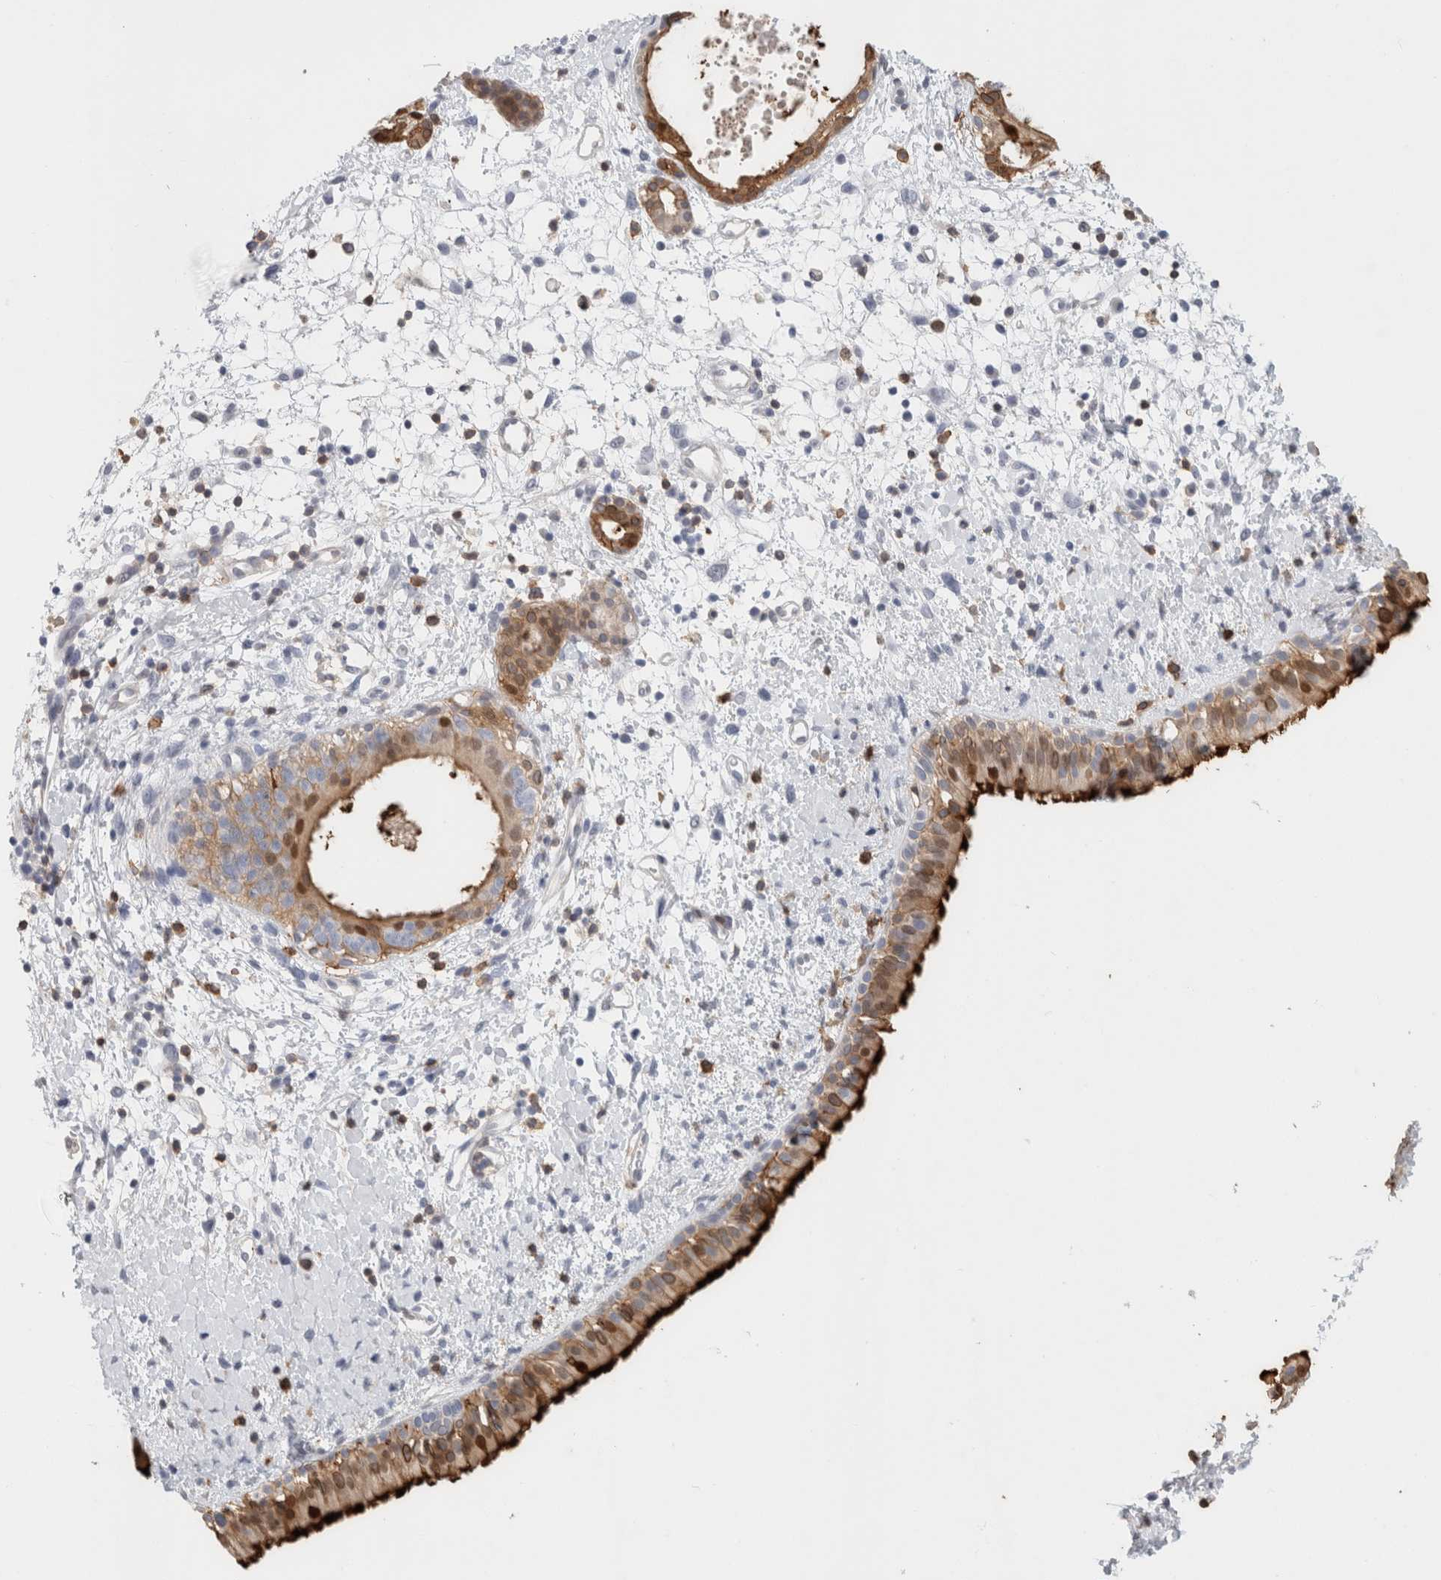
{"staining": {"intensity": "strong", "quantity": "25%-75%", "location": "cytoplasmic/membranous"}, "tissue": "nasopharynx", "cell_type": "Respiratory epithelial cells", "image_type": "normal", "snomed": [{"axis": "morphology", "description": "Normal tissue, NOS"}, {"axis": "topography", "description": "Nasopharynx"}], "caption": "Protein expression analysis of benign human nasopharynx reveals strong cytoplasmic/membranous positivity in approximately 25%-75% of respiratory epithelial cells. The staining was performed using DAB, with brown indicating positive protein expression. Nuclei are stained blue with hematoxylin.", "gene": "P2RY2", "patient": {"sex": "male", "age": 22}}